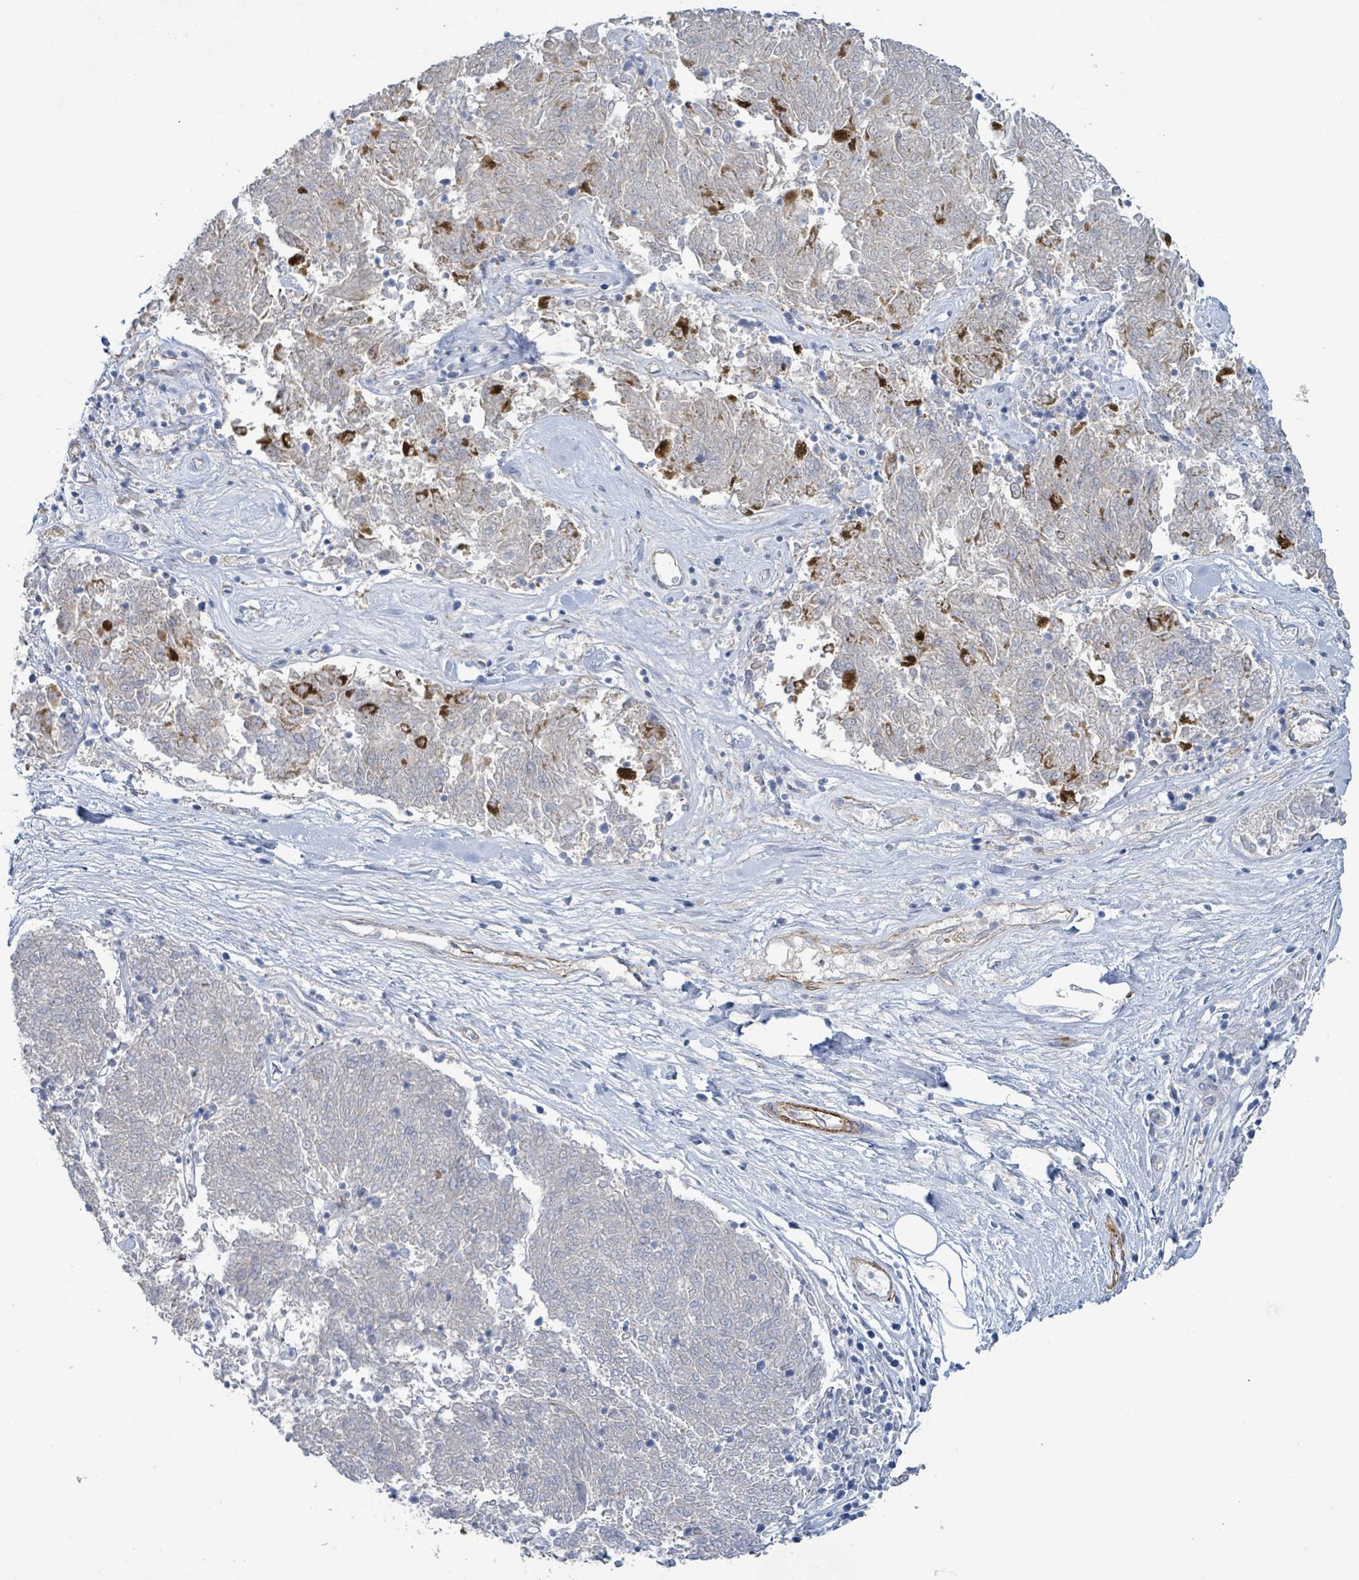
{"staining": {"intensity": "negative", "quantity": "none", "location": "none"}, "tissue": "melanoma", "cell_type": "Tumor cells", "image_type": "cancer", "snomed": [{"axis": "morphology", "description": "Malignant melanoma, NOS"}, {"axis": "topography", "description": "Skin"}], "caption": "This micrograph is of melanoma stained with IHC to label a protein in brown with the nuclei are counter-stained blue. There is no expression in tumor cells.", "gene": "DMRTC1B", "patient": {"sex": "female", "age": 72}}